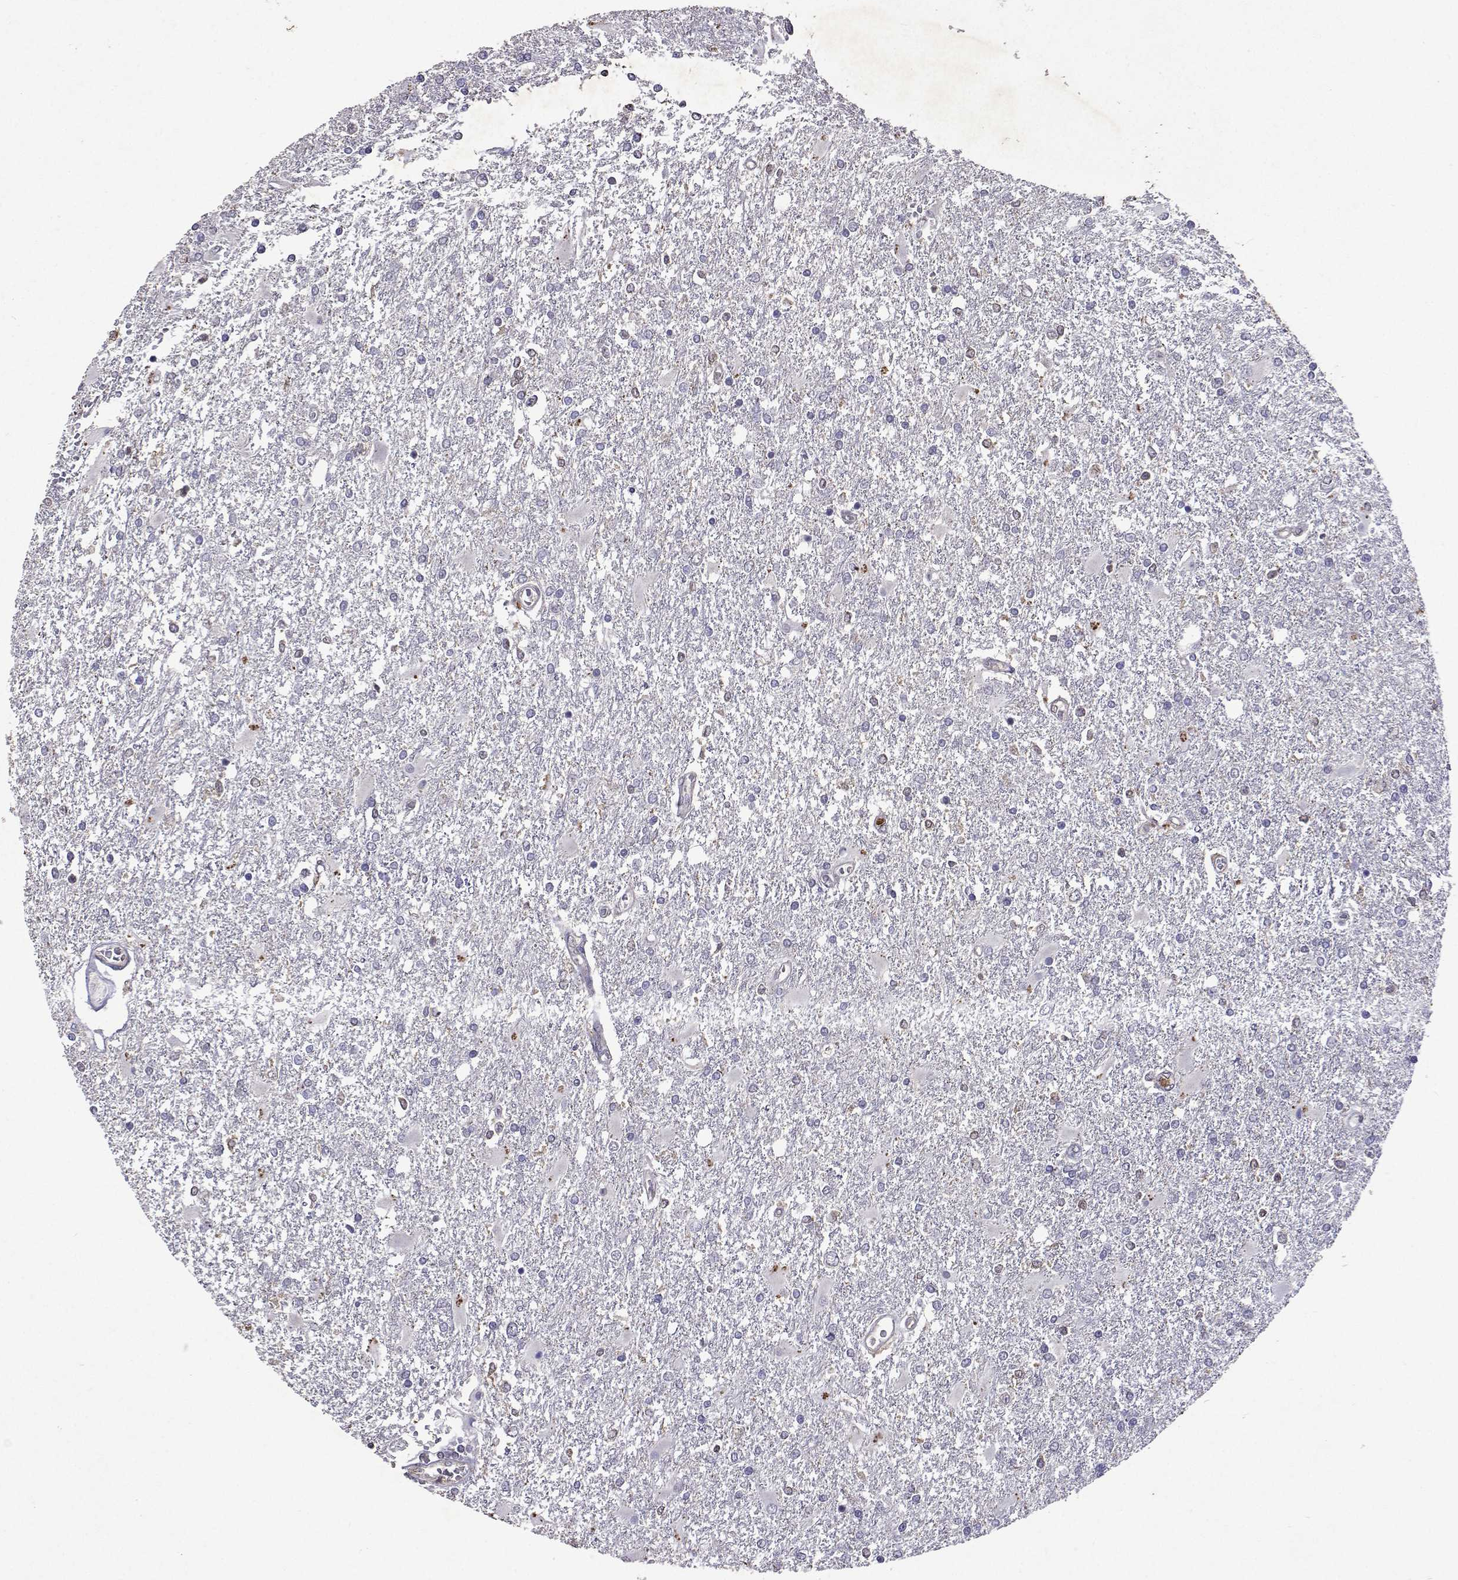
{"staining": {"intensity": "weak", "quantity": "<25%", "location": "cytoplasmic/membranous"}, "tissue": "glioma", "cell_type": "Tumor cells", "image_type": "cancer", "snomed": [{"axis": "morphology", "description": "Glioma, malignant, High grade"}, {"axis": "topography", "description": "Cerebral cortex"}], "caption": "Immunohistochemistry micrograph of neoplastic tissue: glioma stained with DAB (3,3'-diaminobenzidine) exhibits no significant protein staining in tumor cells. (IHC, brightfield microscopy, high magnification).", "gene": "APAF1", "patient": {"sex": "male", "age": 79}}